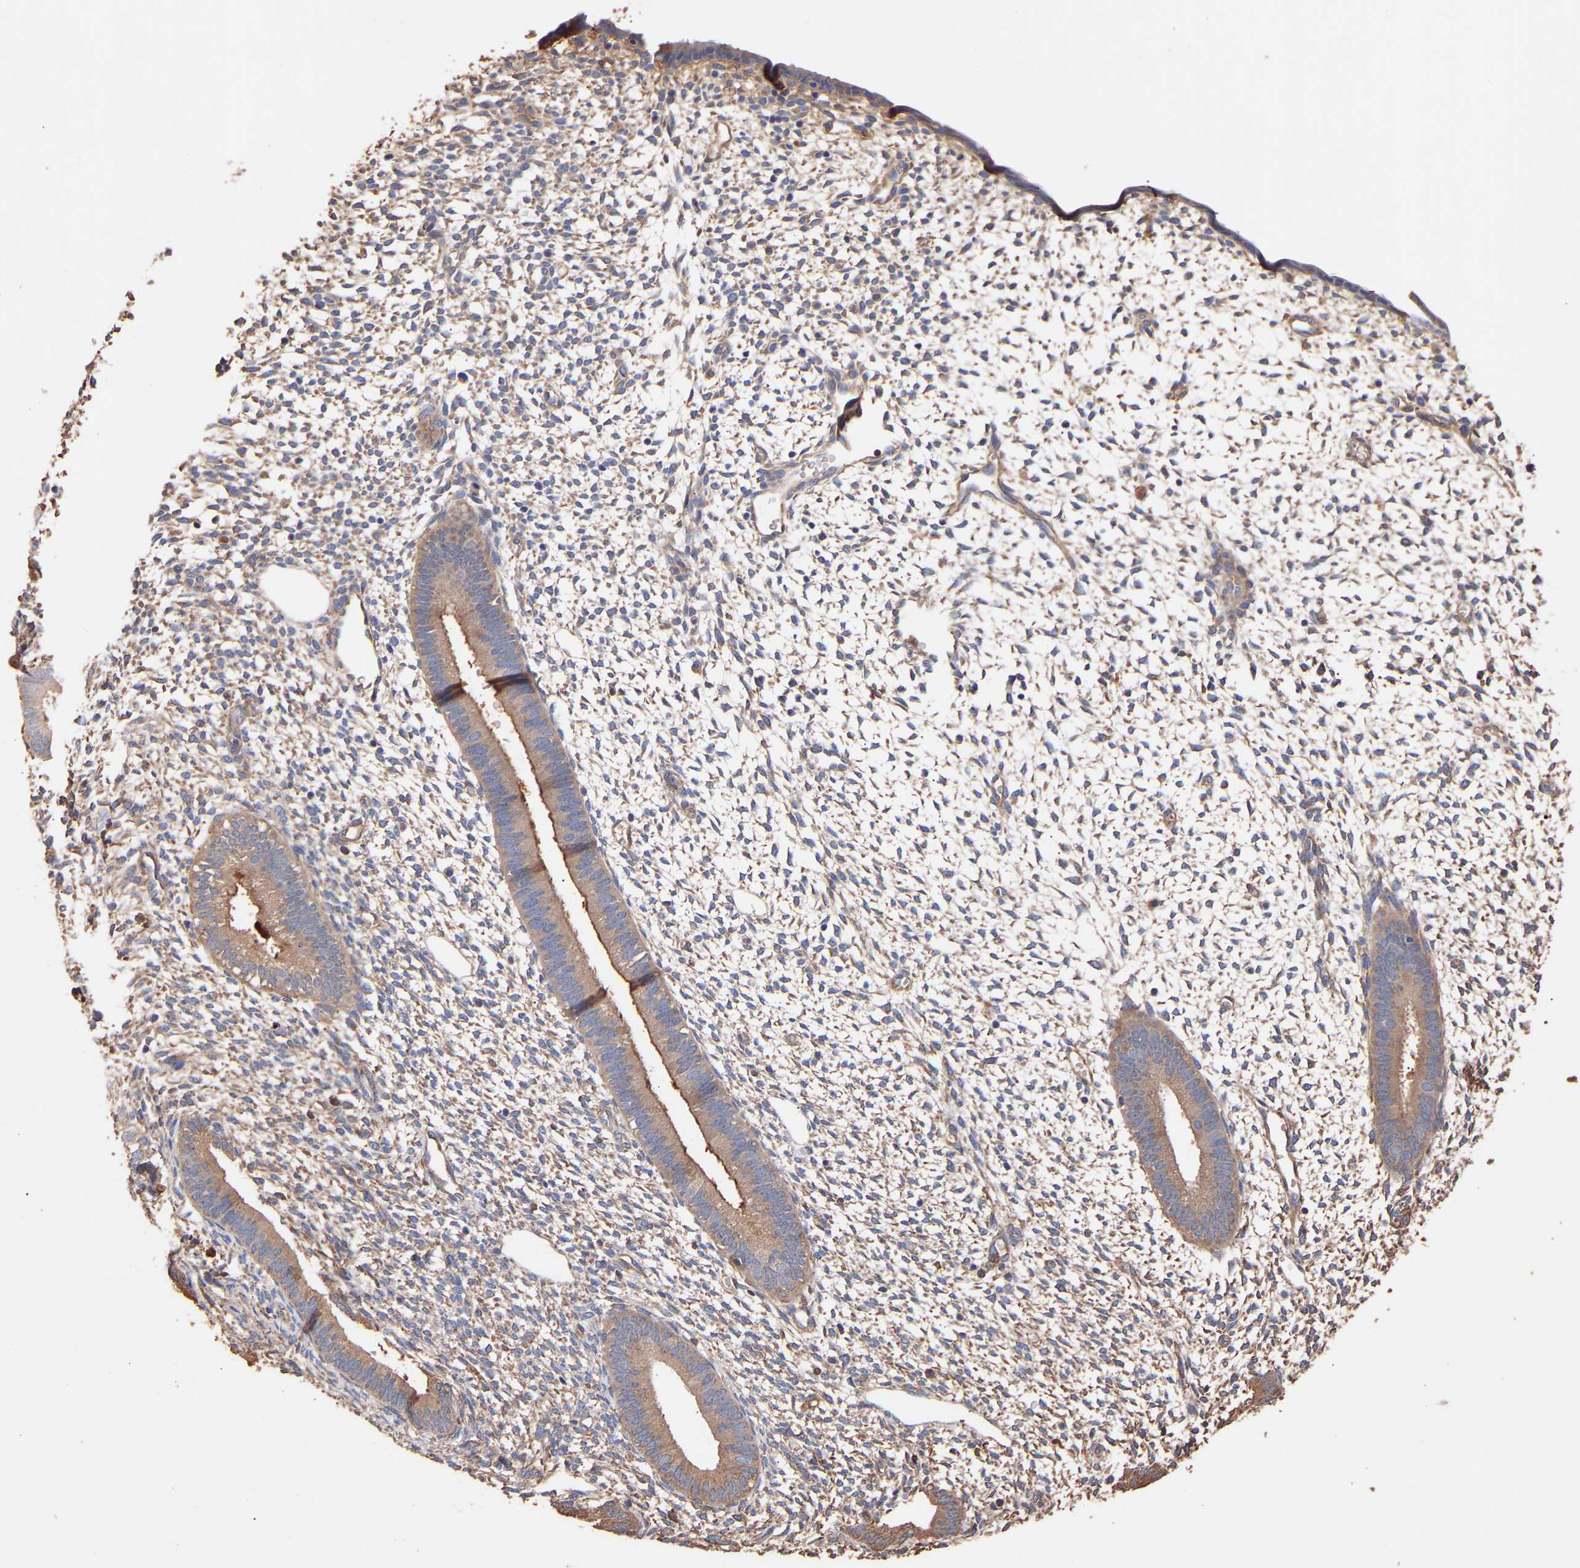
{"staining": {"intensity": "weak", "quantity": ">75%", "location": "cytoplasmic/membranous"}, "tissue": "endometrium", "cell_type": "Cells in endometrial stroma", "image_type": "normal", "snomed": [{"axis": "morphology", "description": "Normal tissue, NOS"}, {"axis": "topography", "description": "Endometrium"}], "caption": "Immunohistochemical staining of benign endometrium displays weak cytoplasmic/membranous protein expression in approximately >75% of cells in endometrial stroma. Immunohistochemistry stains the protein in brown and the nuclei are stained blue.", "gene": "TMEM268", "patient": {"sex": "female", "age": 46}}